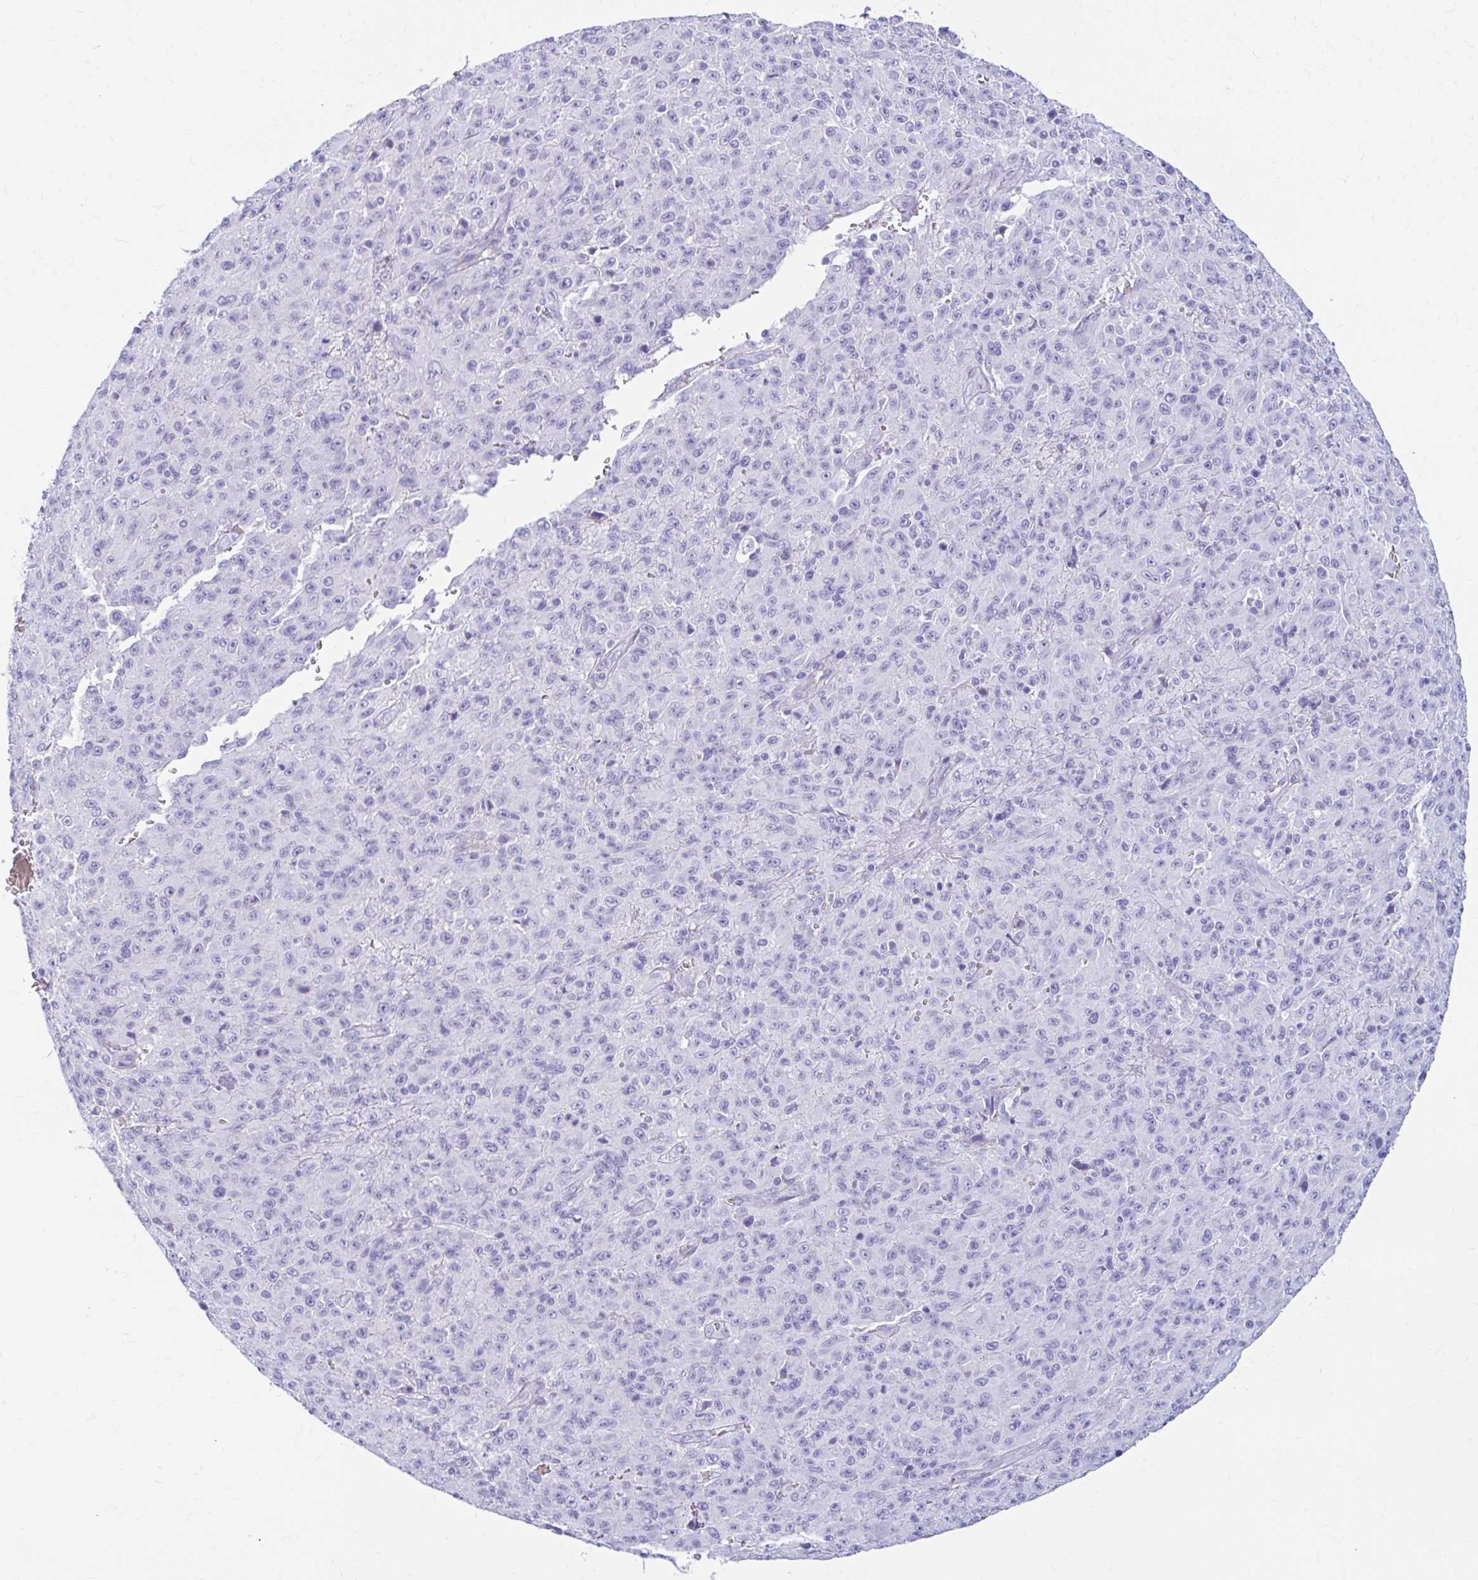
{"staining": {"intensity": "negative", "quantity": "none", "location": "none"}, "tissue": "melanoma", "cell_type": "Tumor cells", "image_type": "cancer", "snomed": [{"axis": "morphology", "description": "Malignant melanoma, NOS"}, {"axis": "topography", "description": "Skin"}], "caption": "This is a histopathology image of immunohistochemistry staining of malignant melanoma, which shows no positivity in tumor cells.", "gene": "NSG2", "patient": {"sex": "male", "age": 46}}